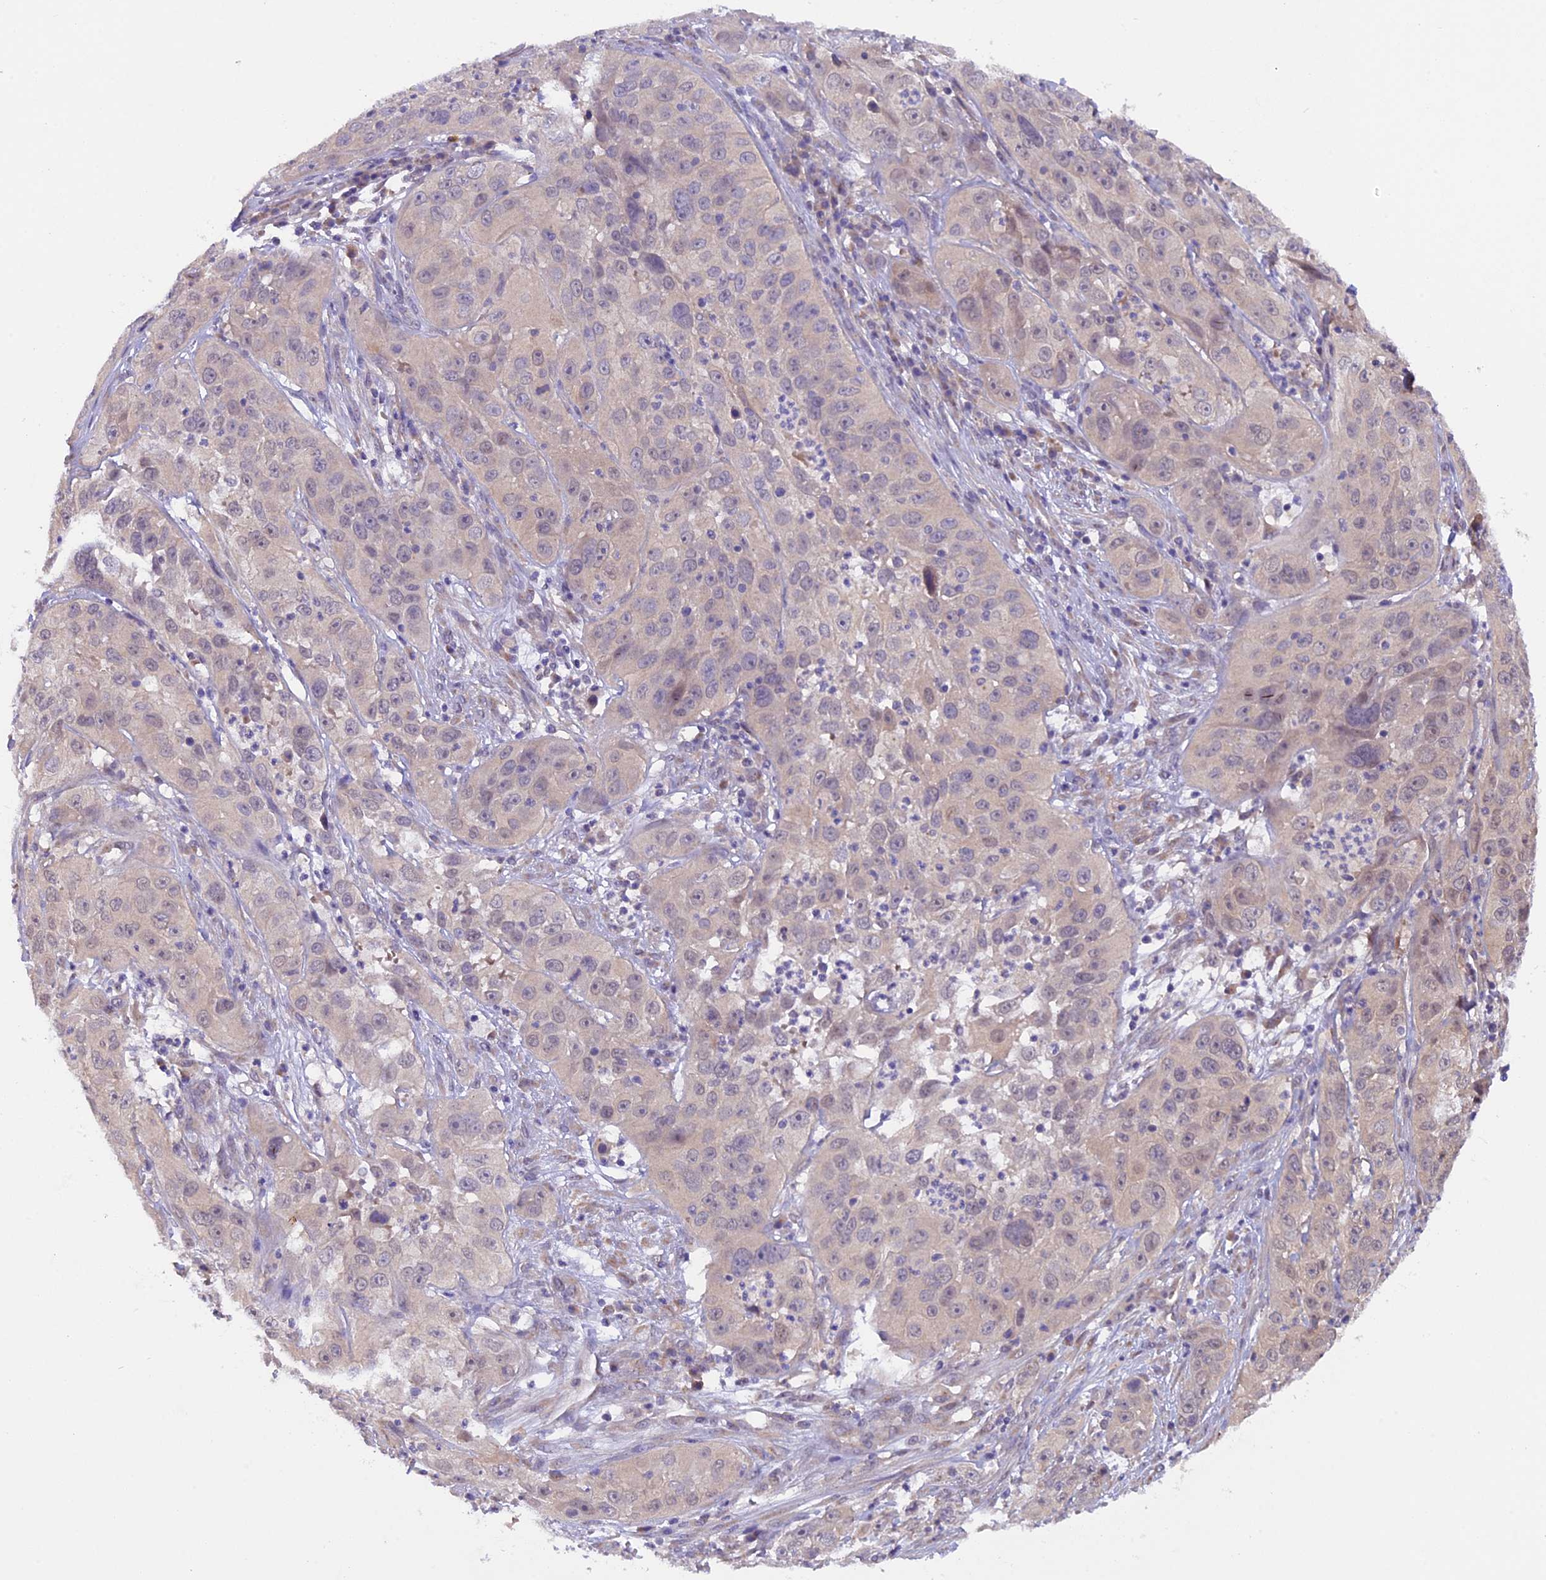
{"staining": {"intensity": "negative", "quantity": "none", "location": "none"}, "tissue": "cervical cancer", "cell_type": "Tumor cells", "image_type": "cancer", "snomed": [{"axis": "morphology", "description": "Squamous cell carcinoma, NOS"}, {"axis": "topography", "description": "Cervix"}], "caption": "Tumor cells are negative for brown protein staining in cervical cancer.", "gene": "CCDC9B", "patient": {"sex": "female", "age": 32}}